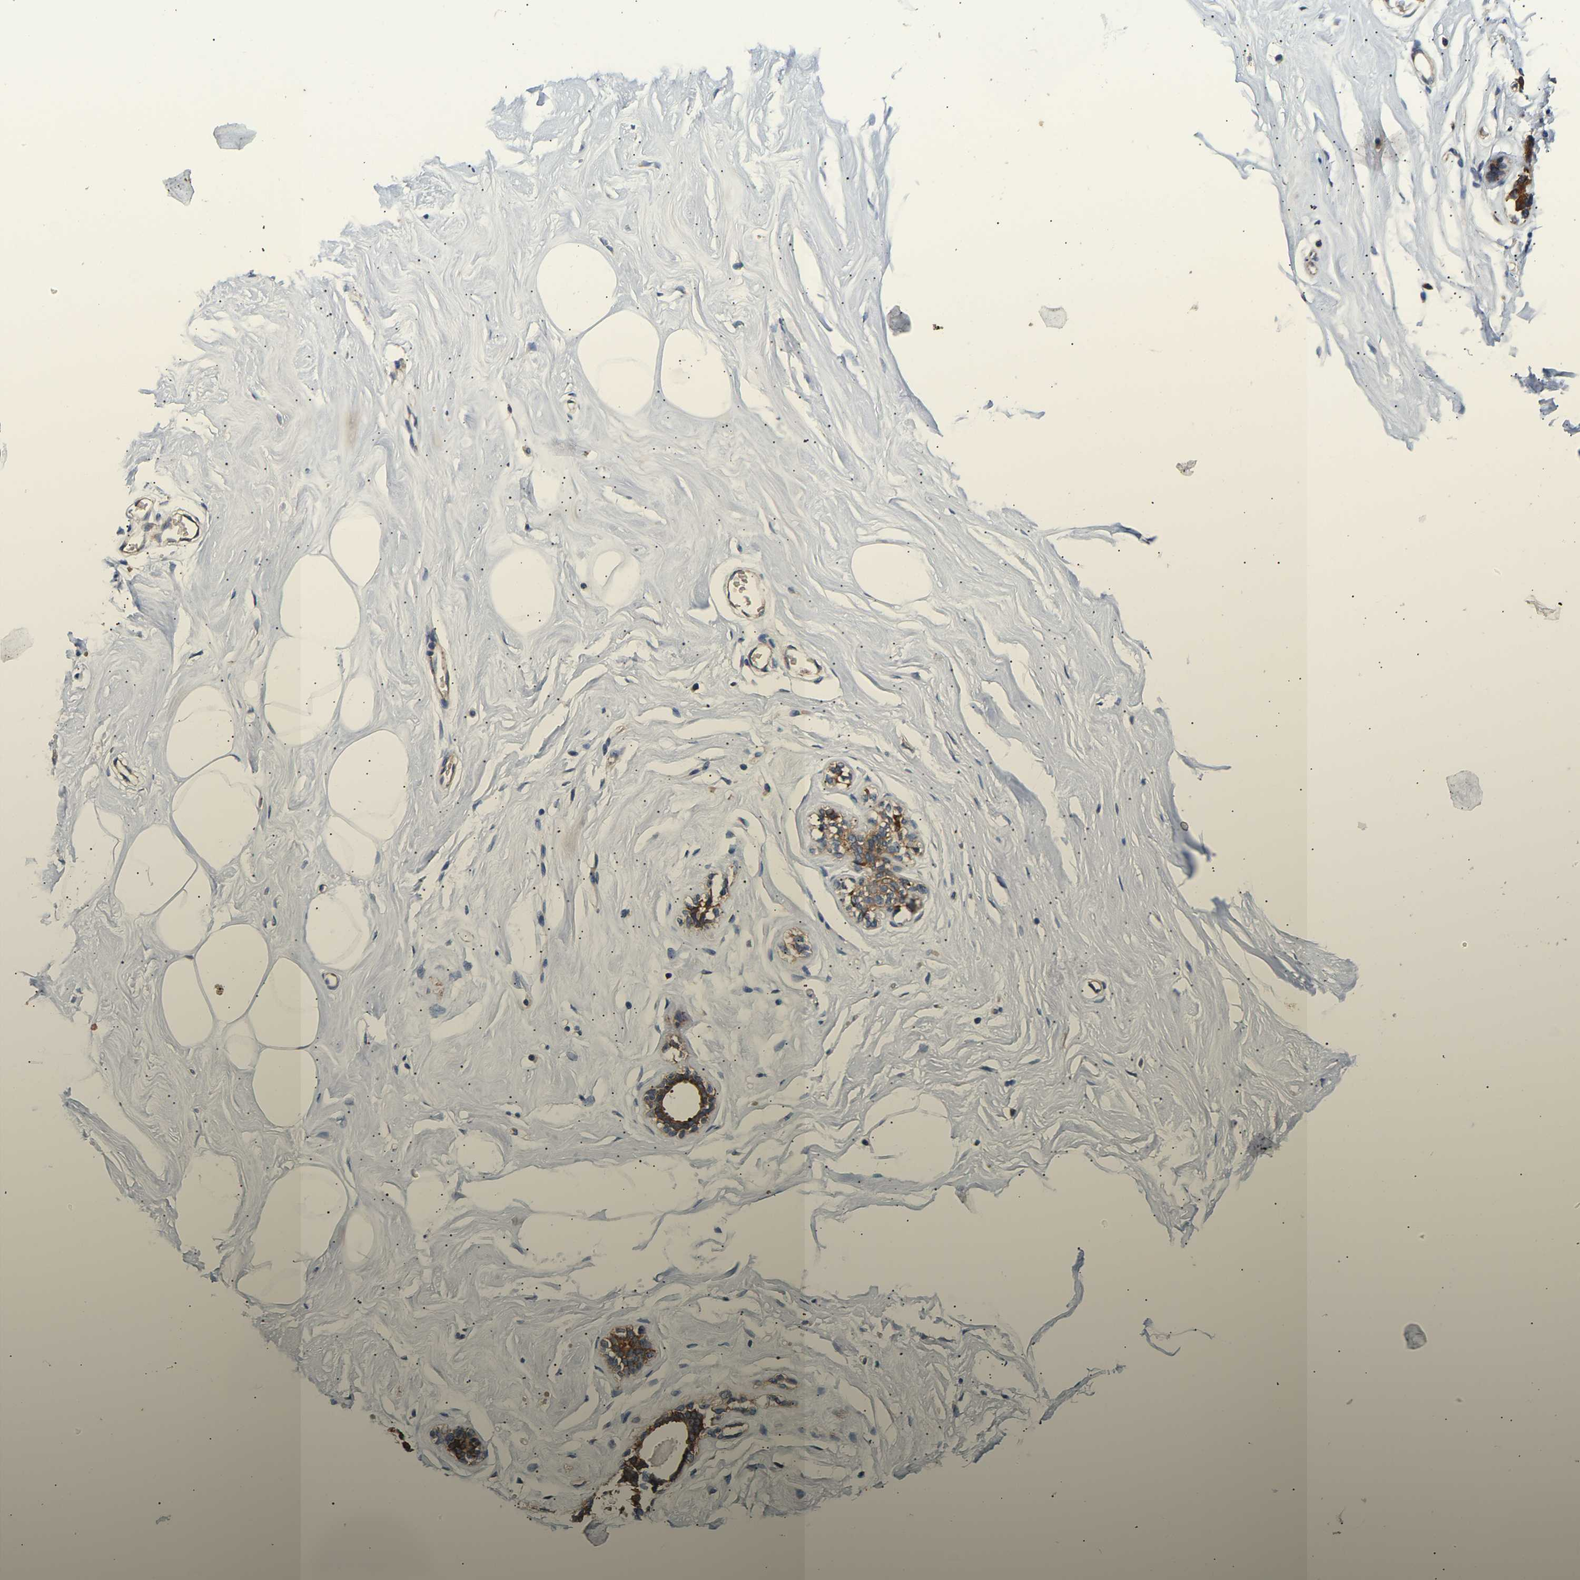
{"staining": {"intensity": "weak", "quantity": ">75%", "location": "cytoplasmic/membranous"}, "tissue": "adipose tissue", "cell_type": "Adipocytes", "image_type": "normal", "snomed": [{"axis": "morphology", "description": "Normal tissue, NOS"}, {"axis": "morphology", "description": "Fibrosis, NOS"}, {"axis": "topography", "description": "Breast"}, {"axis": "topography", "description": "Adipose tissue"}], "caption": "Immunohistochemistry (IHC) of normal adipose tissue shows low levels of weak cytoplasmic/membranous expression in approximately >75% of adipocytes.", "gene": "LRBA", "patient": {"sex": "female", "age": 39}}